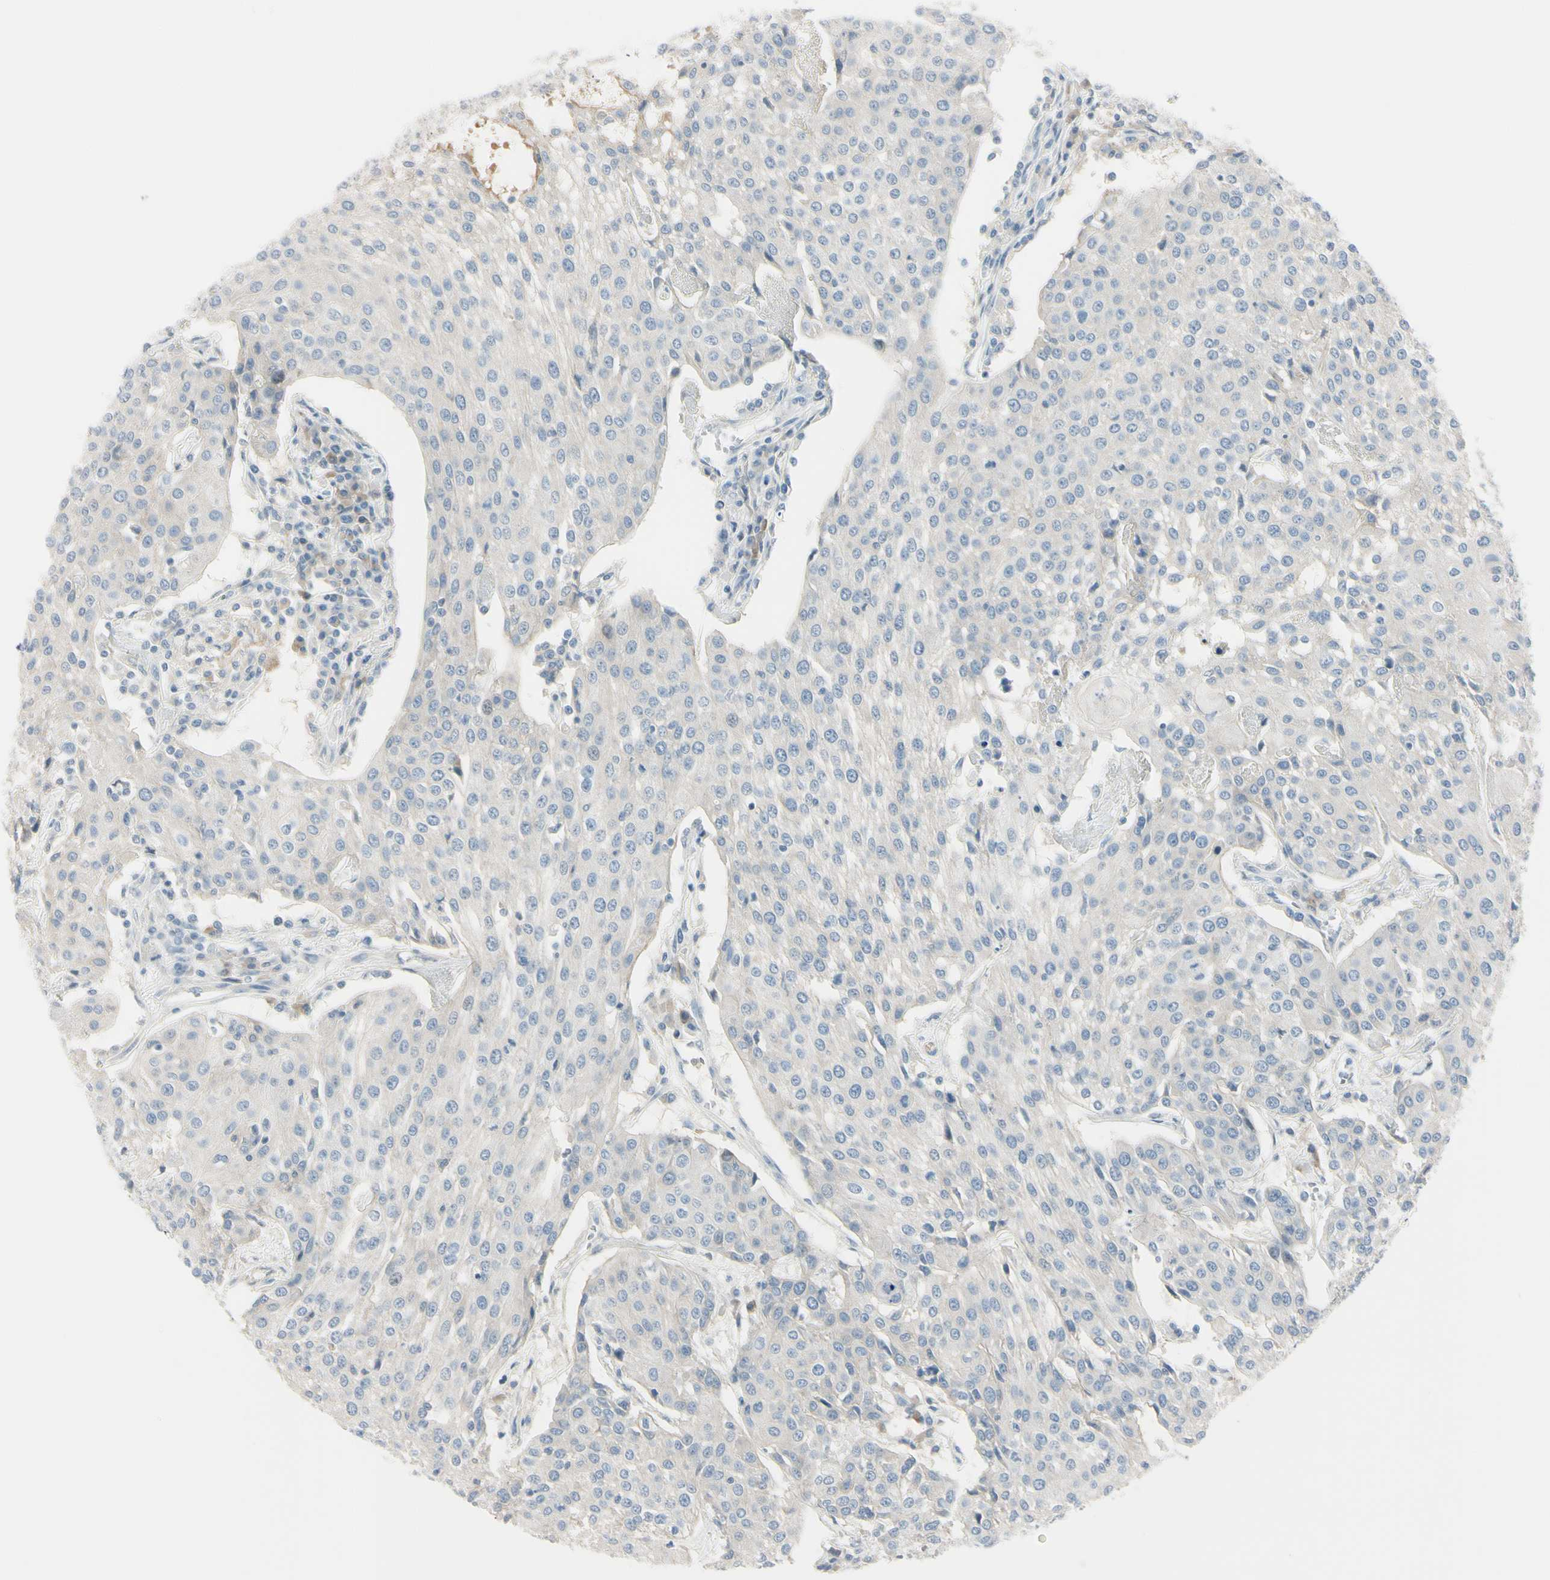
{"staining": {"intensity": "negative", "quantity": "none", "location": "none"}, "tissue": "urothelial cancer", "cell_type": "Tumor cells", "image_type": "cancer", "snomed": [{"axis": "morphology", "description": "Urothelial carcinoma, High grade"}, {"axis": "topography", "description": "Urinary bladder"}], "caption": "Tumor cells are negative for protein expression in human urothelial cancer.", "gene": "ASB9", "patient": {"sex": "female", "age": 85}}